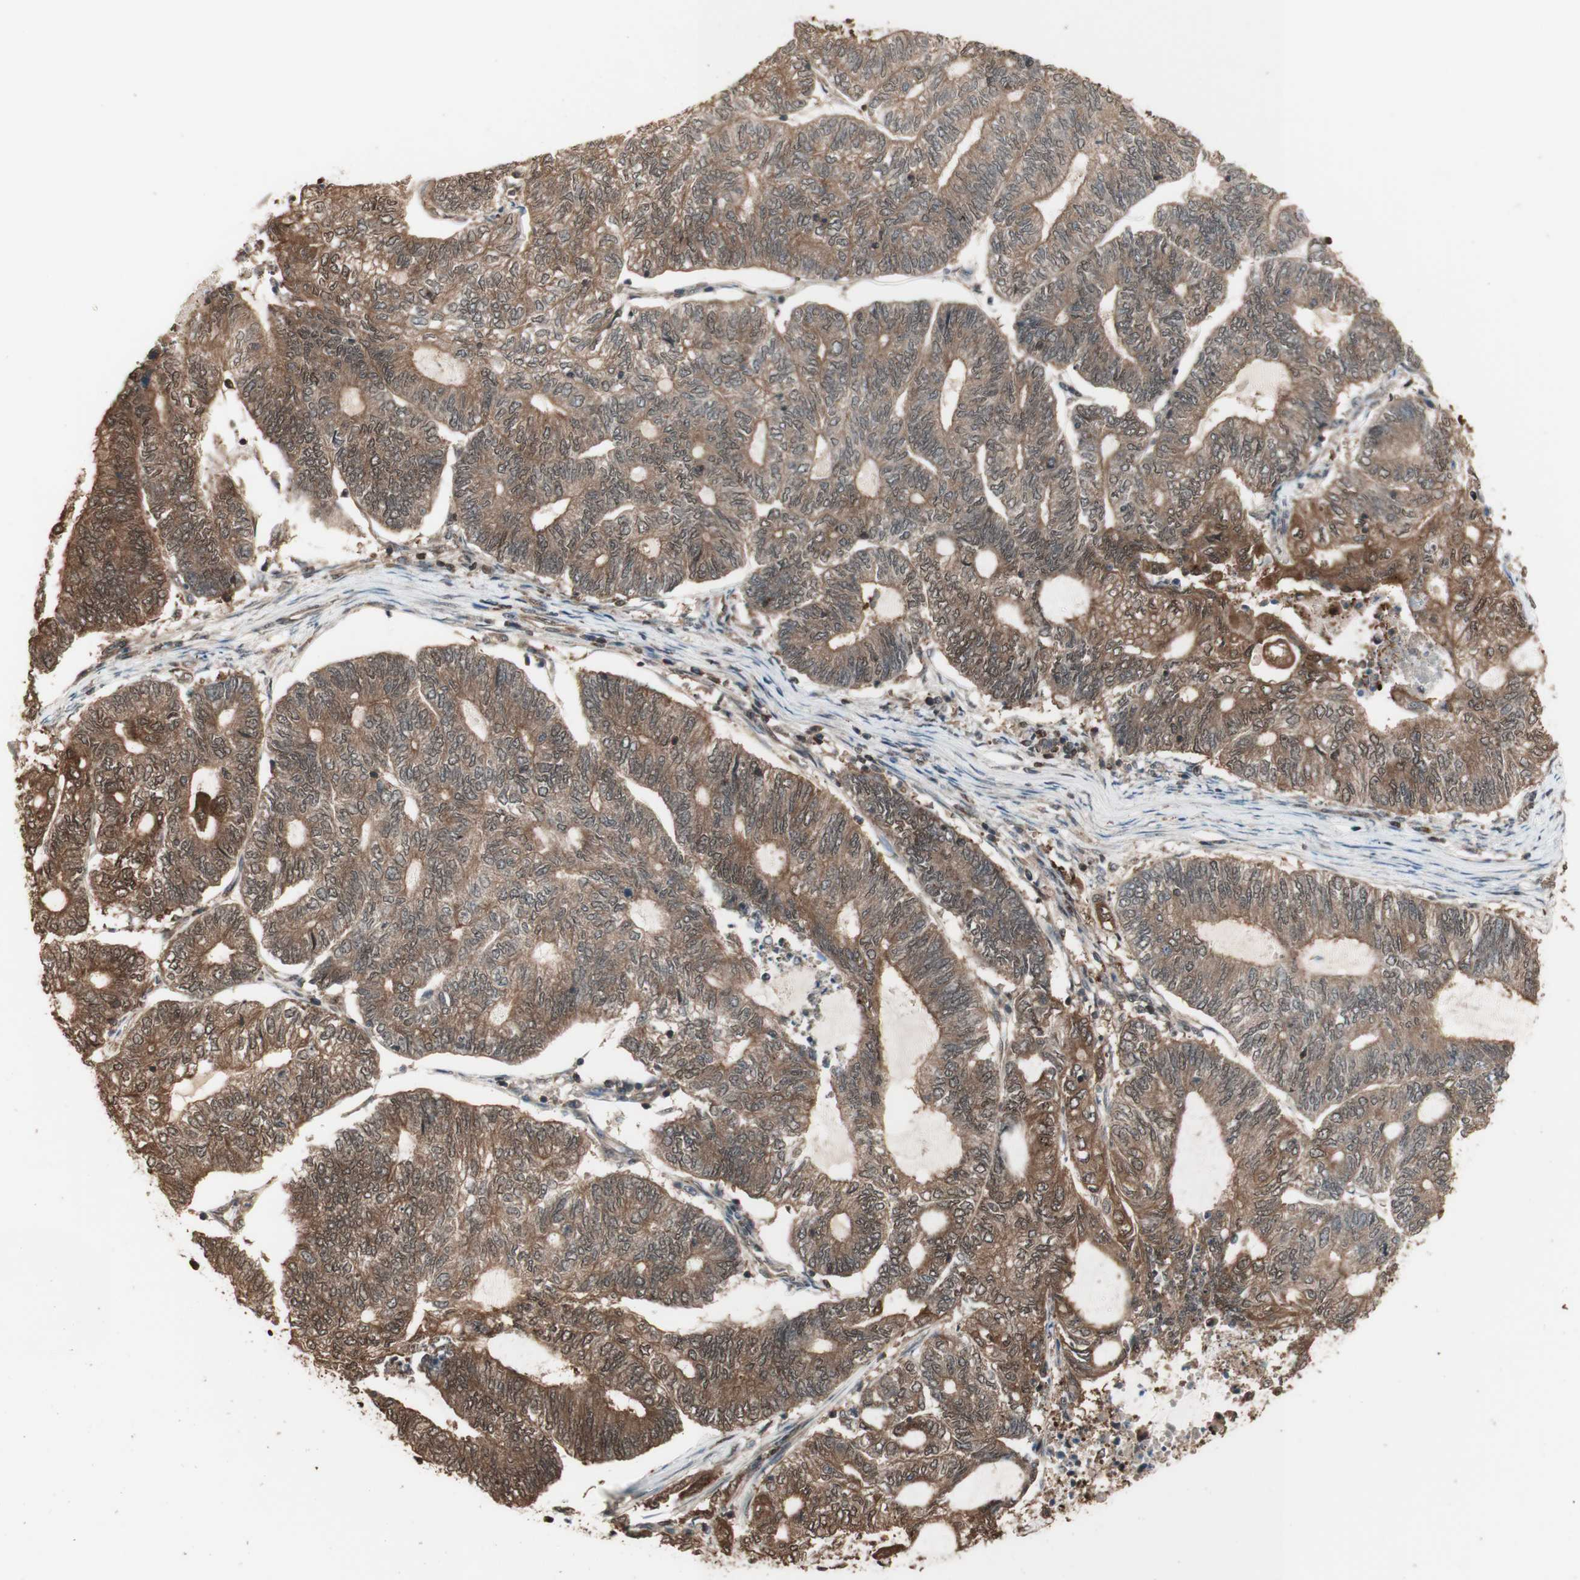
{"staining": {"intensity": "moderate", "quantity": ">75%", "location": "cytoplasmic/membranous"}, "tissue": "endometrial cancer", "cell_type": "Tumor cells", "image_type": "cancer", "snomed": [{"axis": "morphology", "description": "Adenocarcinoma, NOS"}, {"axis": "topography", "description": "Uterus"}, {"axis": "topography", "description": "Endometrium"}], "caption": "Endometrial cancer (adenocarcinoma) tissue reveals moderate cytoplasmic/membranous staining in about >75% of tumor cells (brown staining indicates protein expression, while blue staining denotes nuclei).", "gene": "YWHAB", "patient": {"sex": "female", "age": 70}}